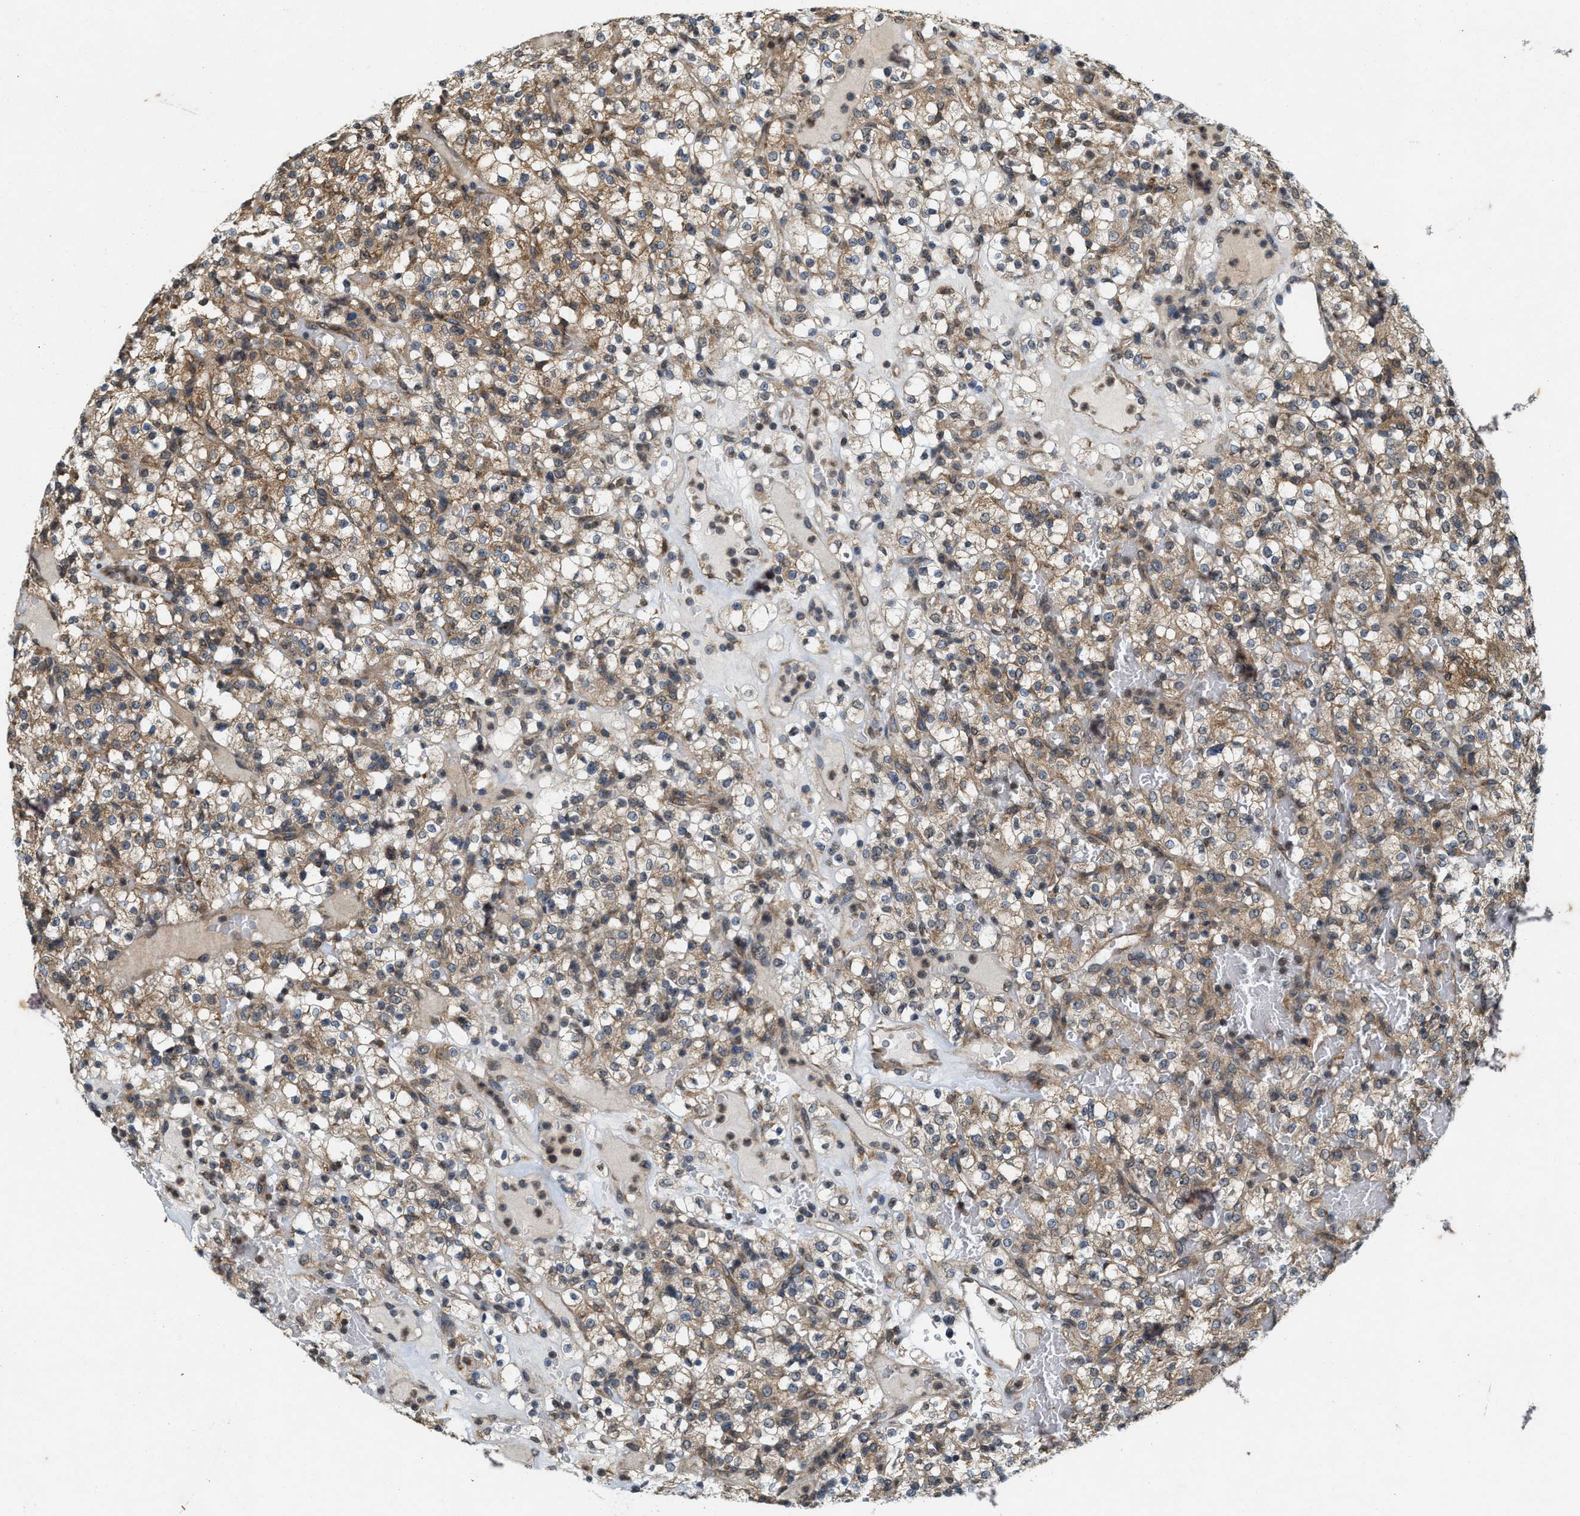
{"staining": {"intensity": "weak", "quantity": ">75%", "location": "cytoplasmic/membranous"}, "tissue": "renal cancer", "cell_type": "Tumor cells", "image_type": "cancer", "snomed": [{"axis": "morphology", "description": "Normal tissue, NOS"}, {"axis": "morphology", "description": "Adenocarcinoma, NOS"}, {"axis": "topography", "description": "Kidney"}], "caption": "Renal cancer tissue shows weak cytoplasmic/membranous expression in about >75% of tumor cells, visualized by immunohistochemistry.", "gene": "KIF21A", "patient": {"sex": "female", "age": 72}}